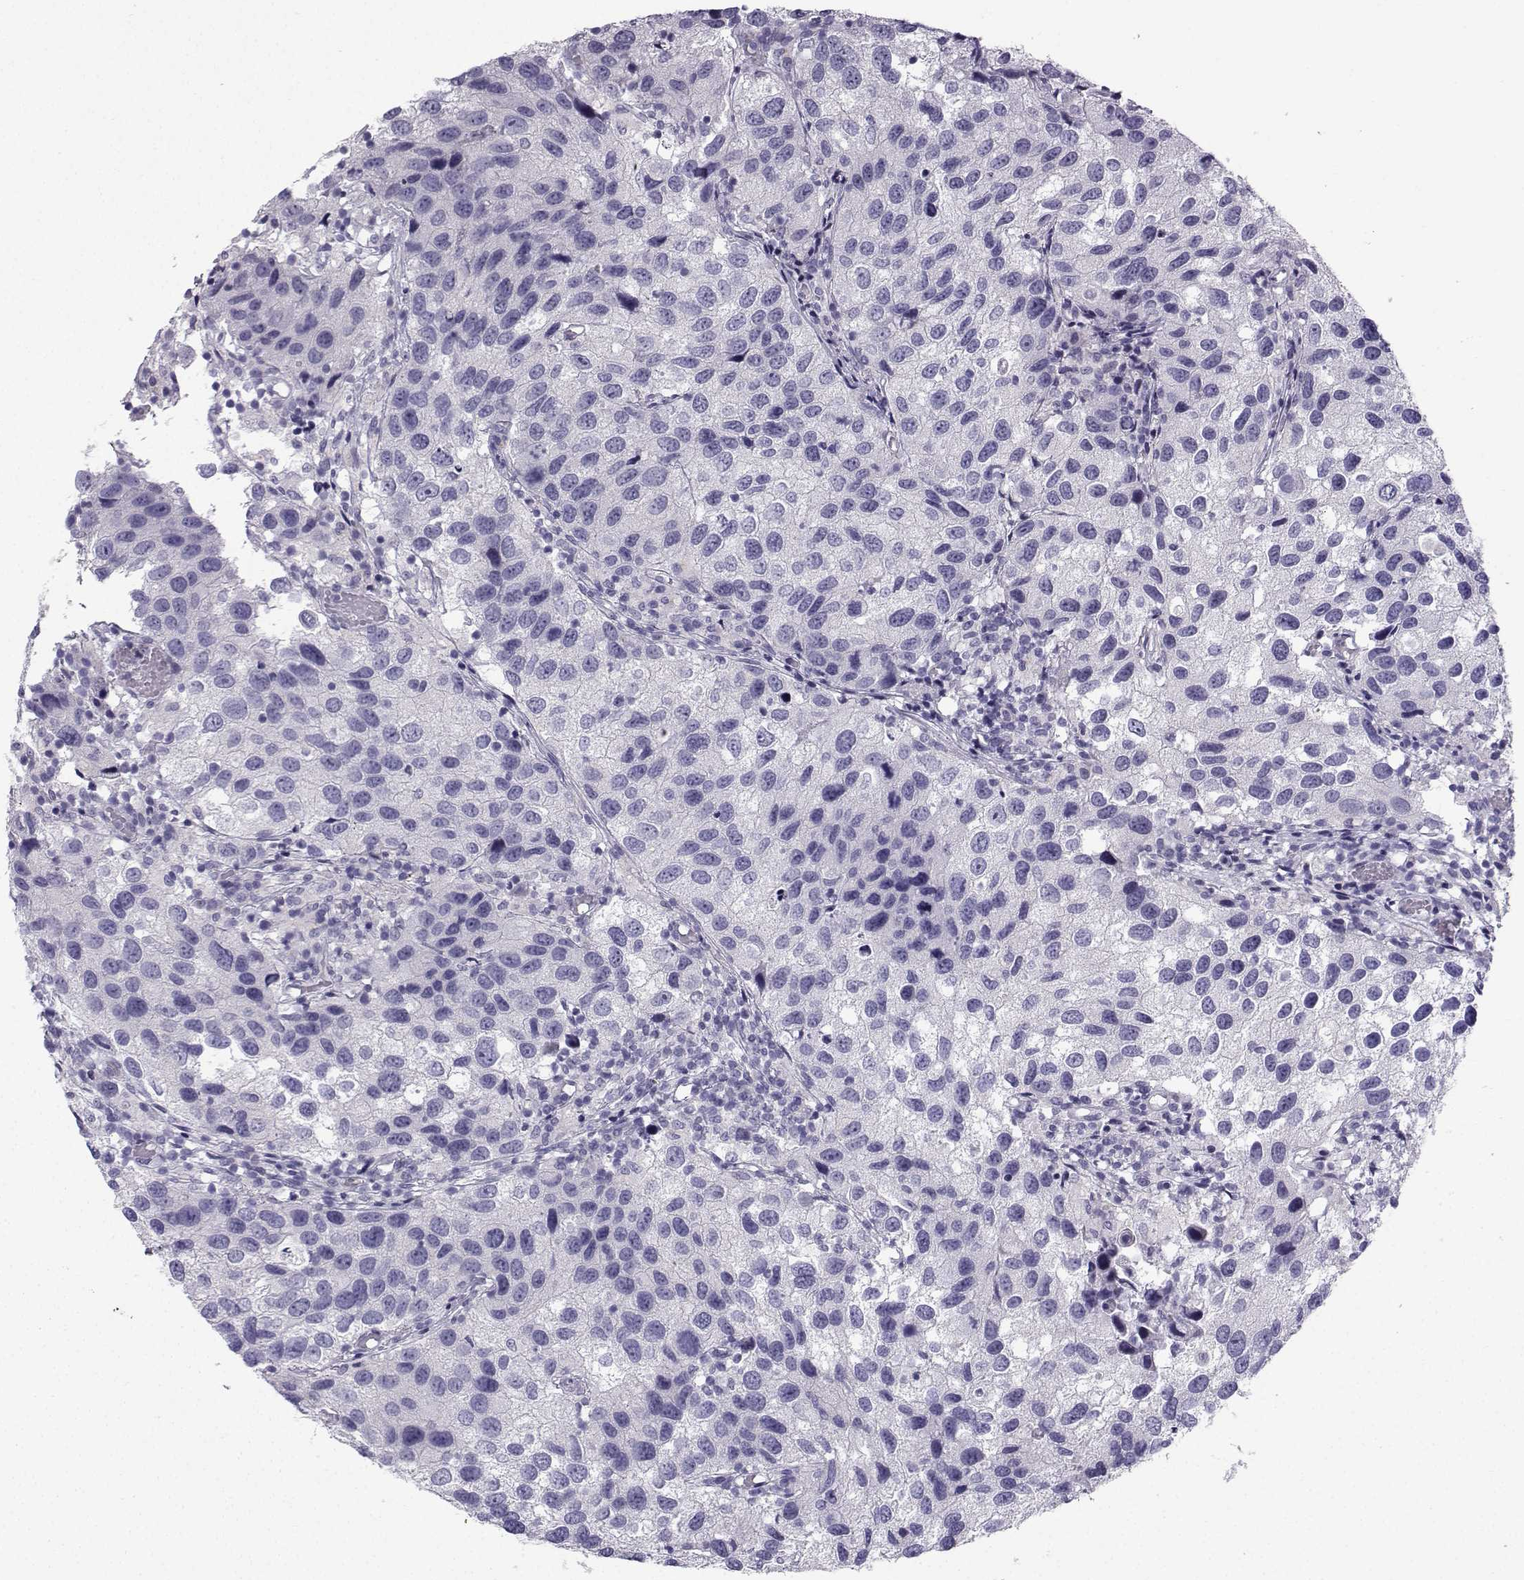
{"staining": {"intensity": "negative", "quantity": "none", "location": "none"}, "tissue": "urothelial cancer", "cell_type": "Tumor cells", "image_type": "cancer", "snomed": [{"axis": "morphology", "description": "Urothelial carcinoma, High grade"}, {"axis": "topography", "description": "Urinary bladder"}], "caption": "The micrograph exhibits no staining of tumor cells in high-grade urothelial carcinoma.", "gene": "ZBTB8B", "patient": {"sex": "male", "age": 79}}